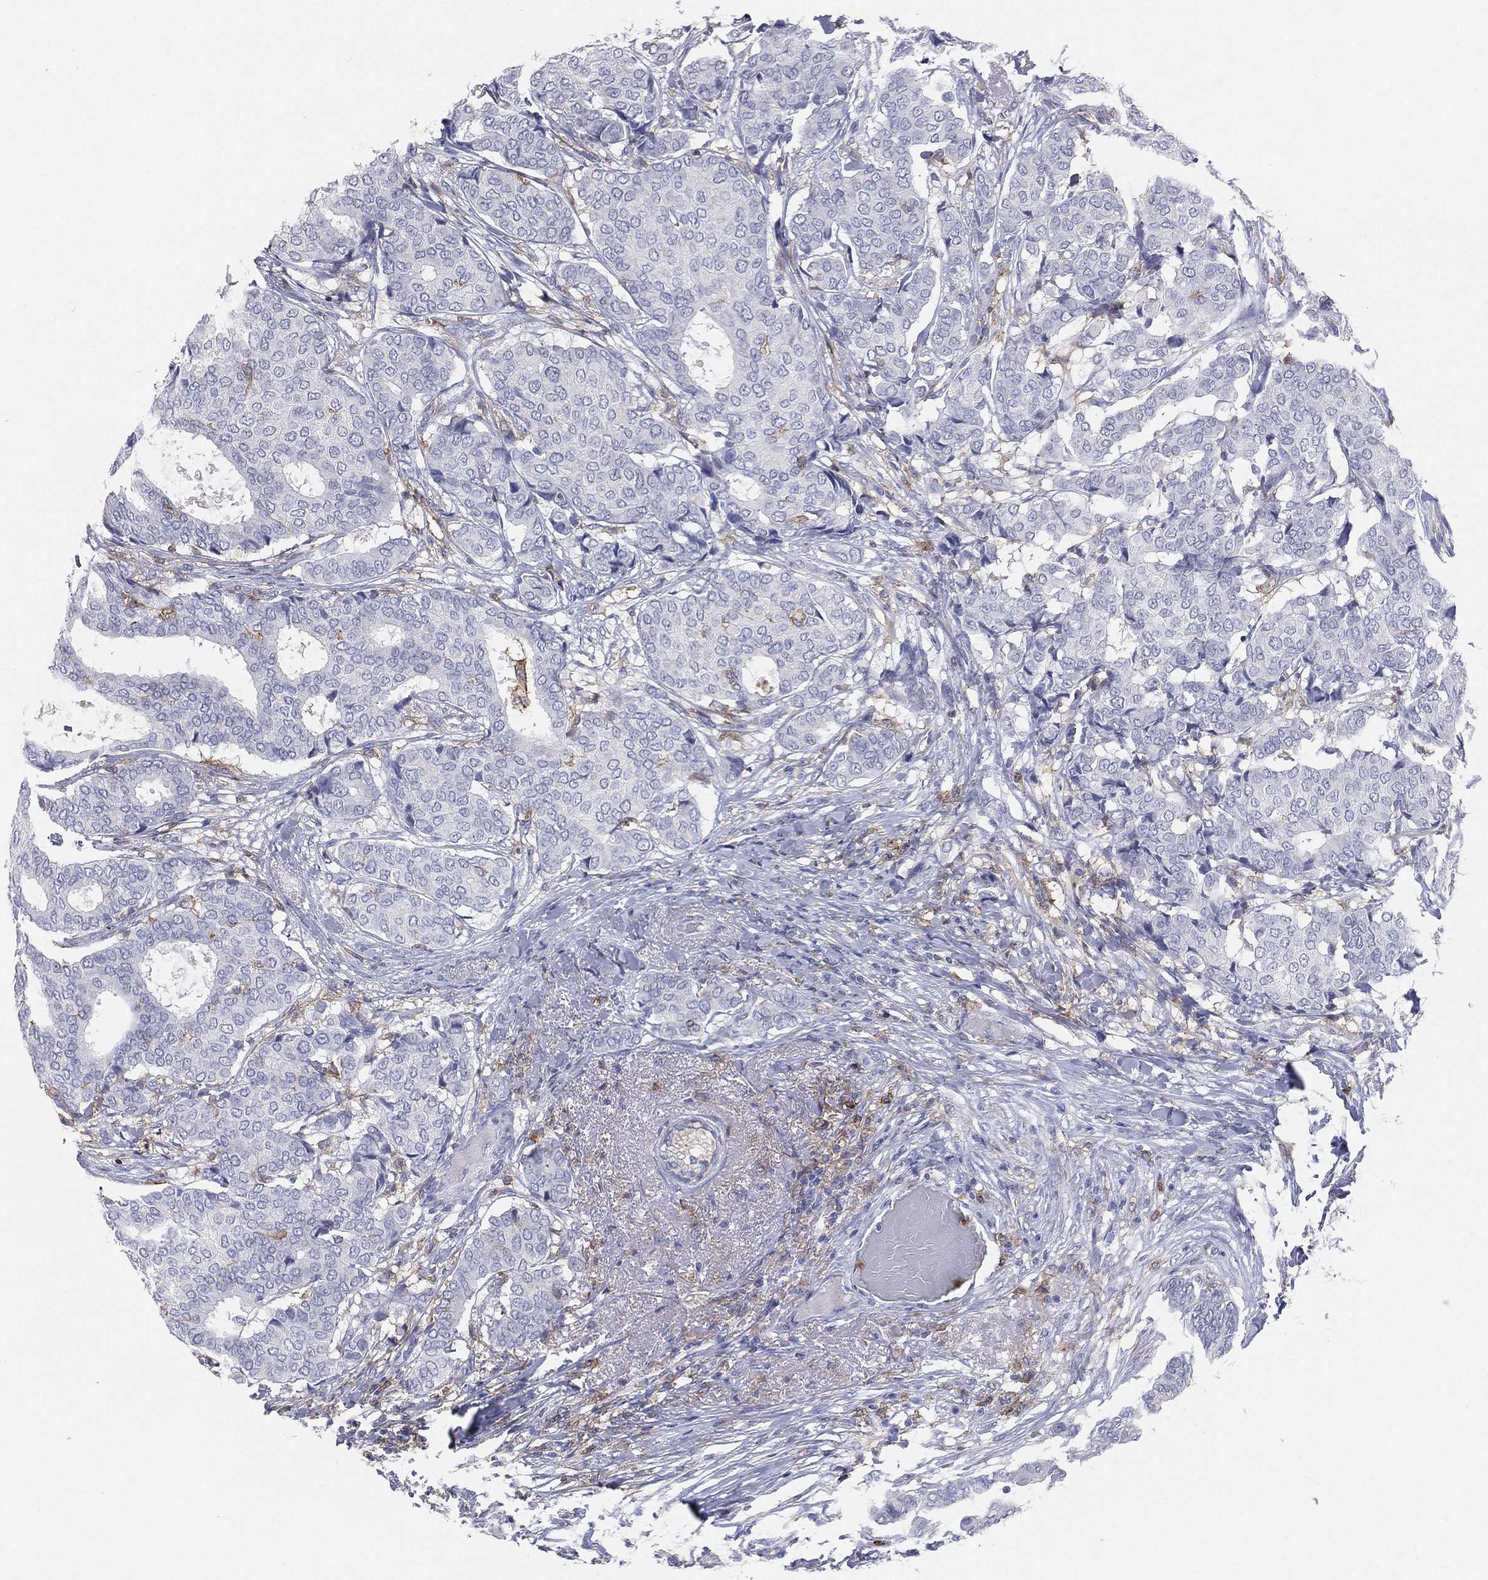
{"staining": {"intensity": "negative", "quantity": "none", "location": "none"}, "tissue": "breast cancer", "cell_type": "Tumor cells", "image_type": "cancer", "snomed": [{"axis": "morphology", "description": "Duct carcinoma"}, {"axis": "topography", "description": "Breast"}], "caption": "IHC histopathology image of neoplastic tissue: breast invasive ductal carcinoma stained with DAB reveals no significant protein staining in tumor cells. (Immunohistochemistry (ihc), brightfield microscopy, high magnification).", "gene": "CD33", "patient": {"sex": "female", "age": 75}}